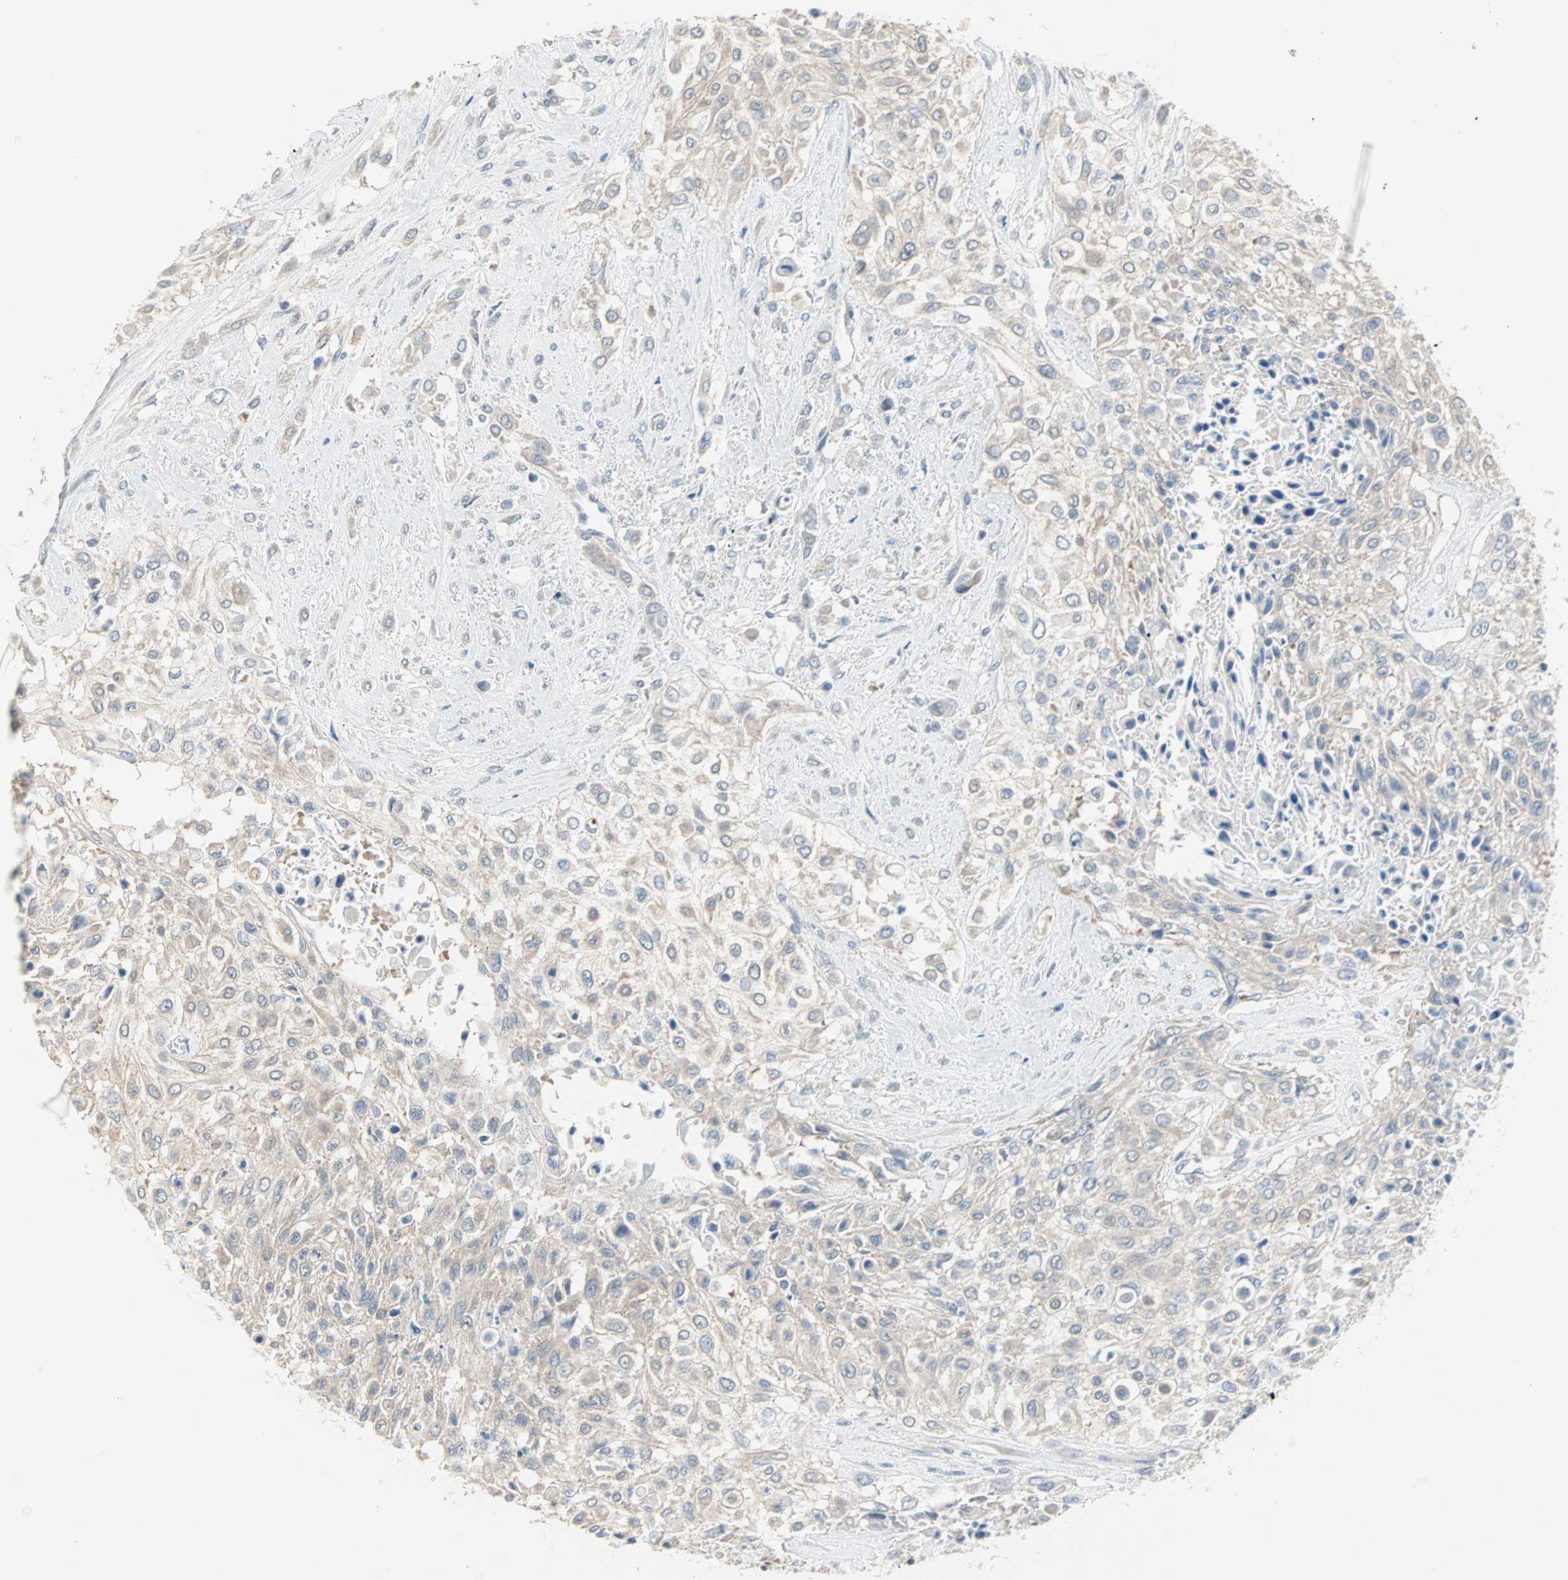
{"staining": {"intensity": "weak", "quantity": ">75%", "location": "cytoplasmic/membranous"}, "tissue": "urothelial cancer", "cell_type": "Tumor cells", "image_type": "cancer", "snomed": [{"axis": "morphology", "description": "Urothelial carcinoma, High grade"}, {"axis": "topography", "description": "Urinary bladder"}], "caption": "There is low levels of weak cytoplasmic/membranous positivity in tumor cells of high-grade urothelial carcinoma, as demonstrated by immunohistochemical staining (brown color).", "gene": "MPI", "patient": {"sex": "male", "age": 57}}